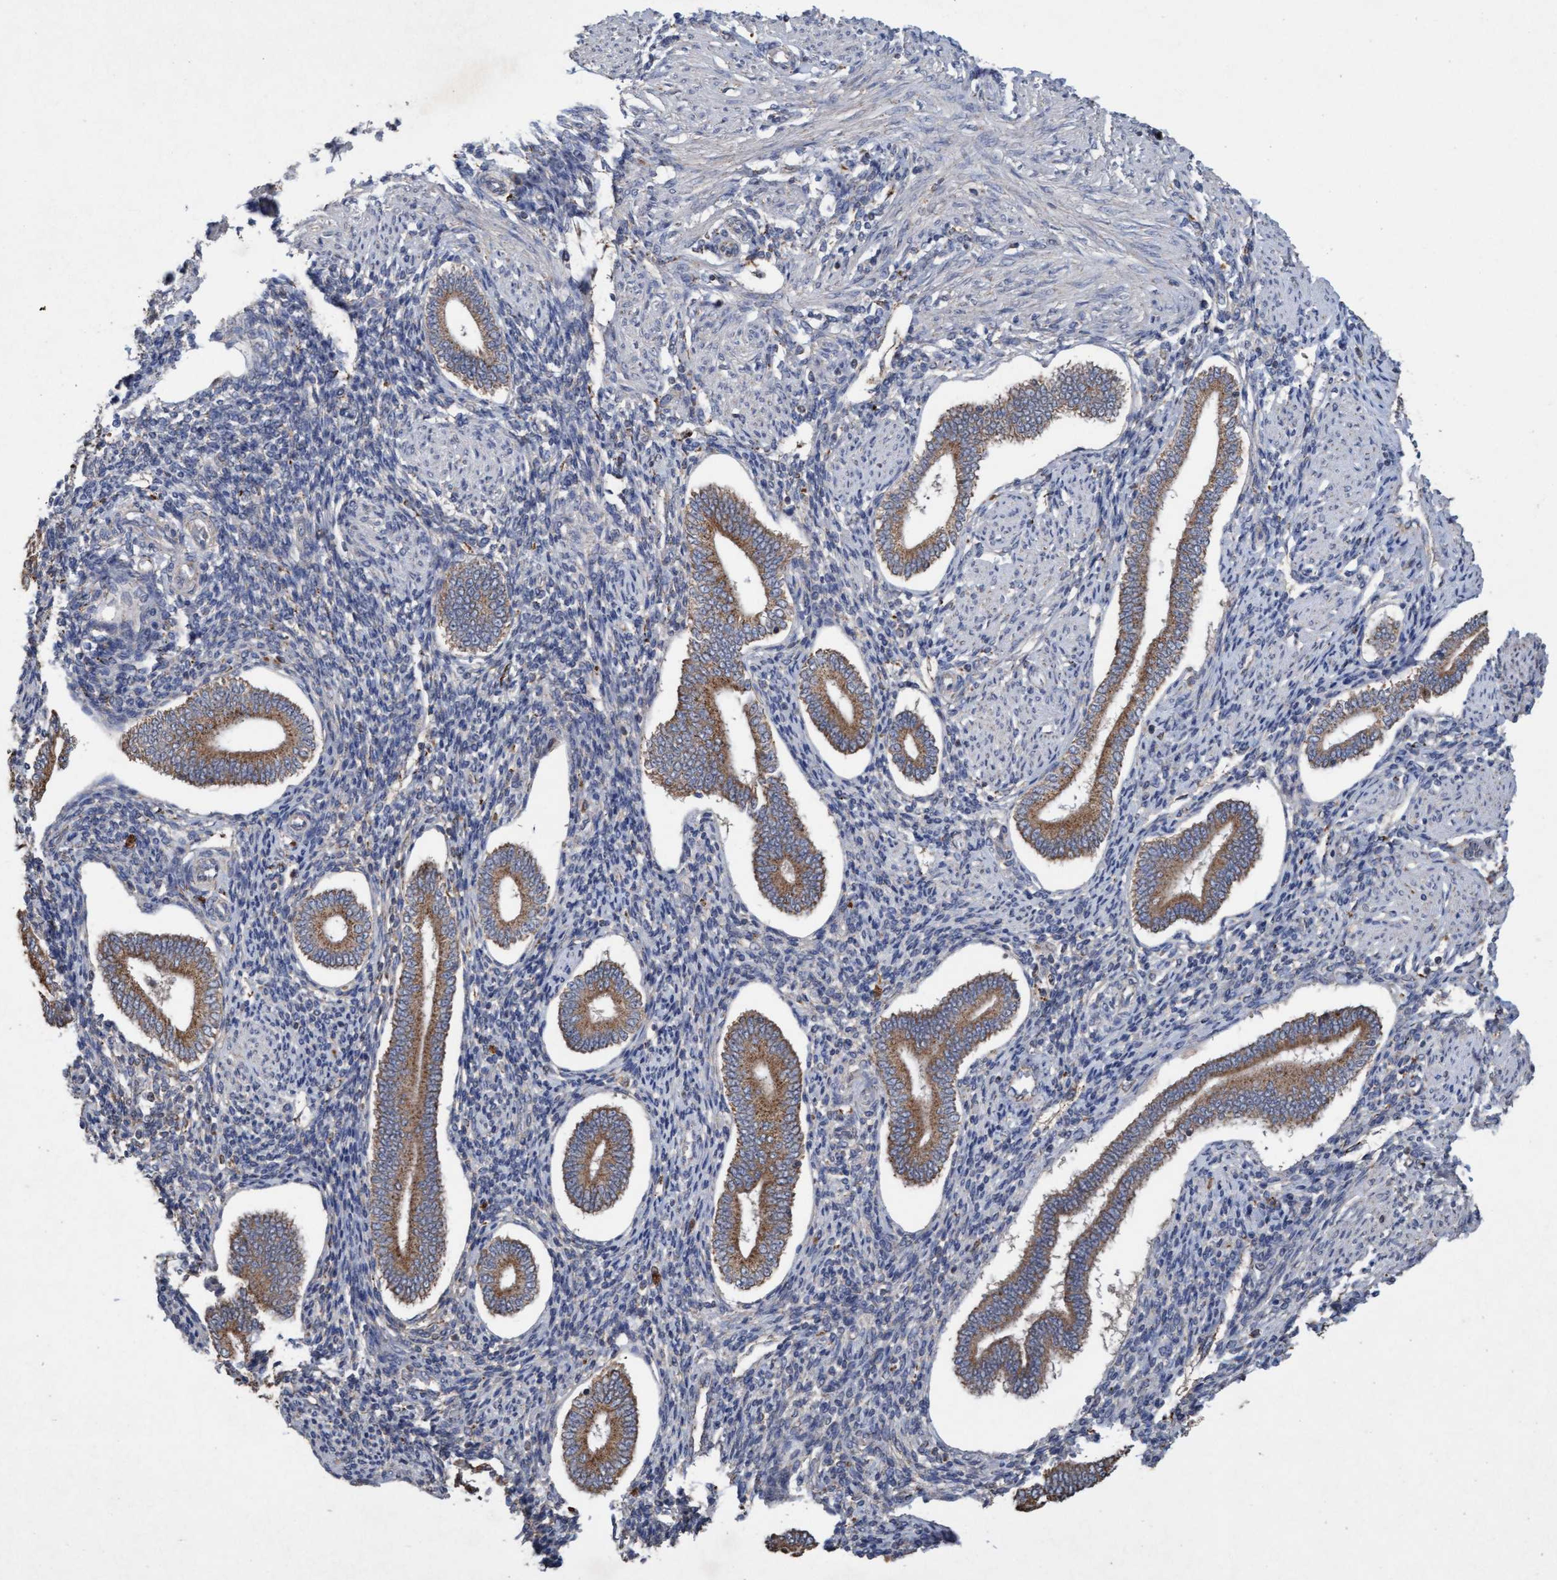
{"staining": {"intensity": "weak", "quantity": "<25%", "location": "cytoplasmic/membranous"}, "tissue": "endometrium", "cell_type": "Cells in endometrial stroma", "image_type": "normal", "snomed": [{"axis": "morphology", "description": "Normal tissue, NOS"}, {"axis": "topography", "description": "Endometrium"}], "caption": "The IHC histopathology image has no significant positivity in cells in endometrial stroma of endometrium.", "gene": "ATPAF2", "patient": {"sex": "female", "age": 42}}